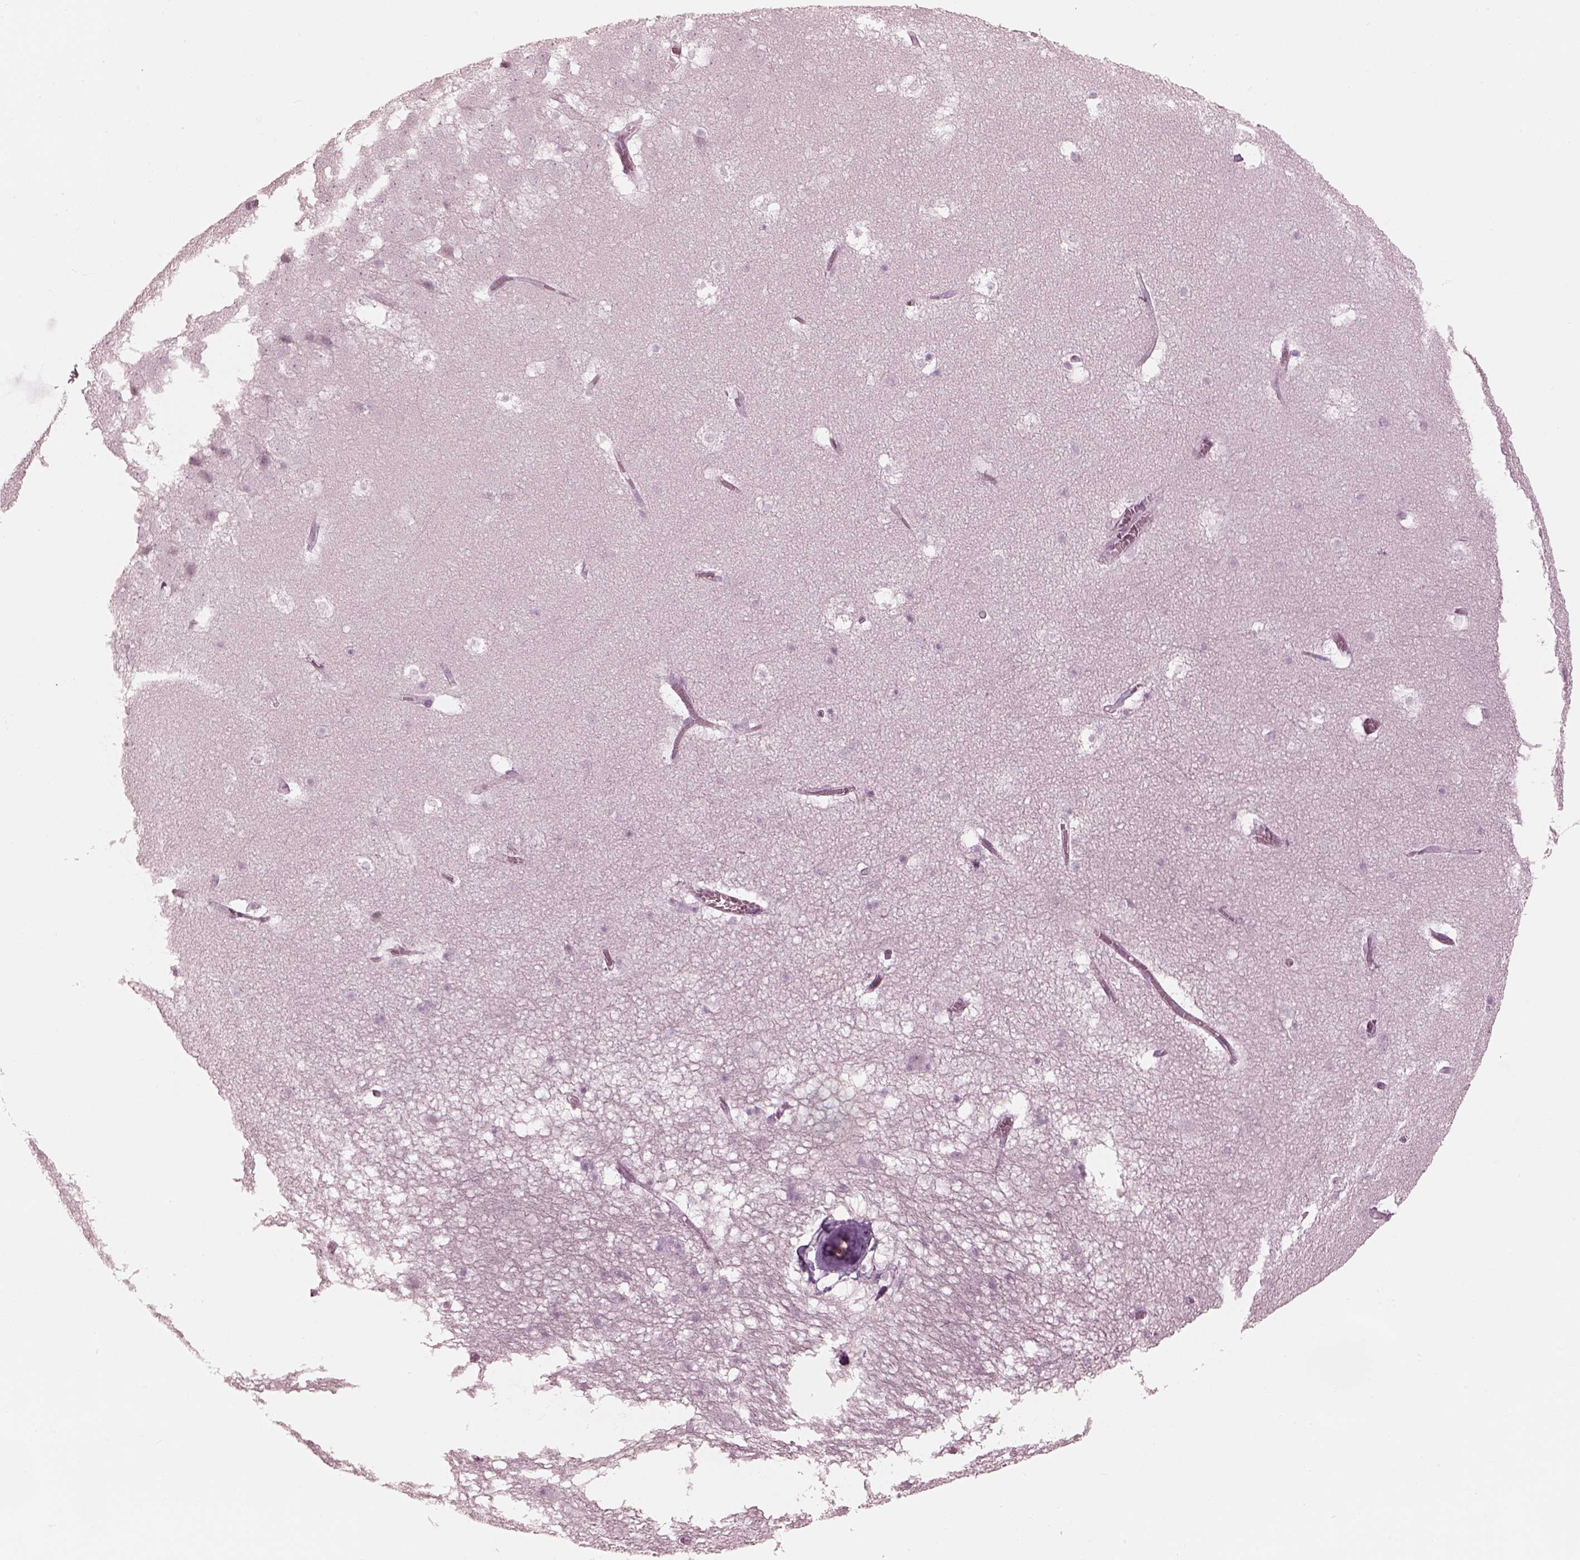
{"staining": {"intensity": "negative", "quantity": "none", "location": "none"}, "tissue": "hippocampus", "cell_type": "Glial cells", "image_type": "normal", "snomed": [{"axis": "morphology", "description": "Normal tissue, NOS"}, {"axis": "topography", "description": "Hippocampus"}], "caption": "This is a micrograph of IHC staining of unremarkable hippocampus, which shows no positivity in glial cells. (DAB (3,3'-diaminobenzidine) immunohistochemistry, high magnification).", "gene": "KRTAP24", "patient": {"sex": "male", "age": 45}}